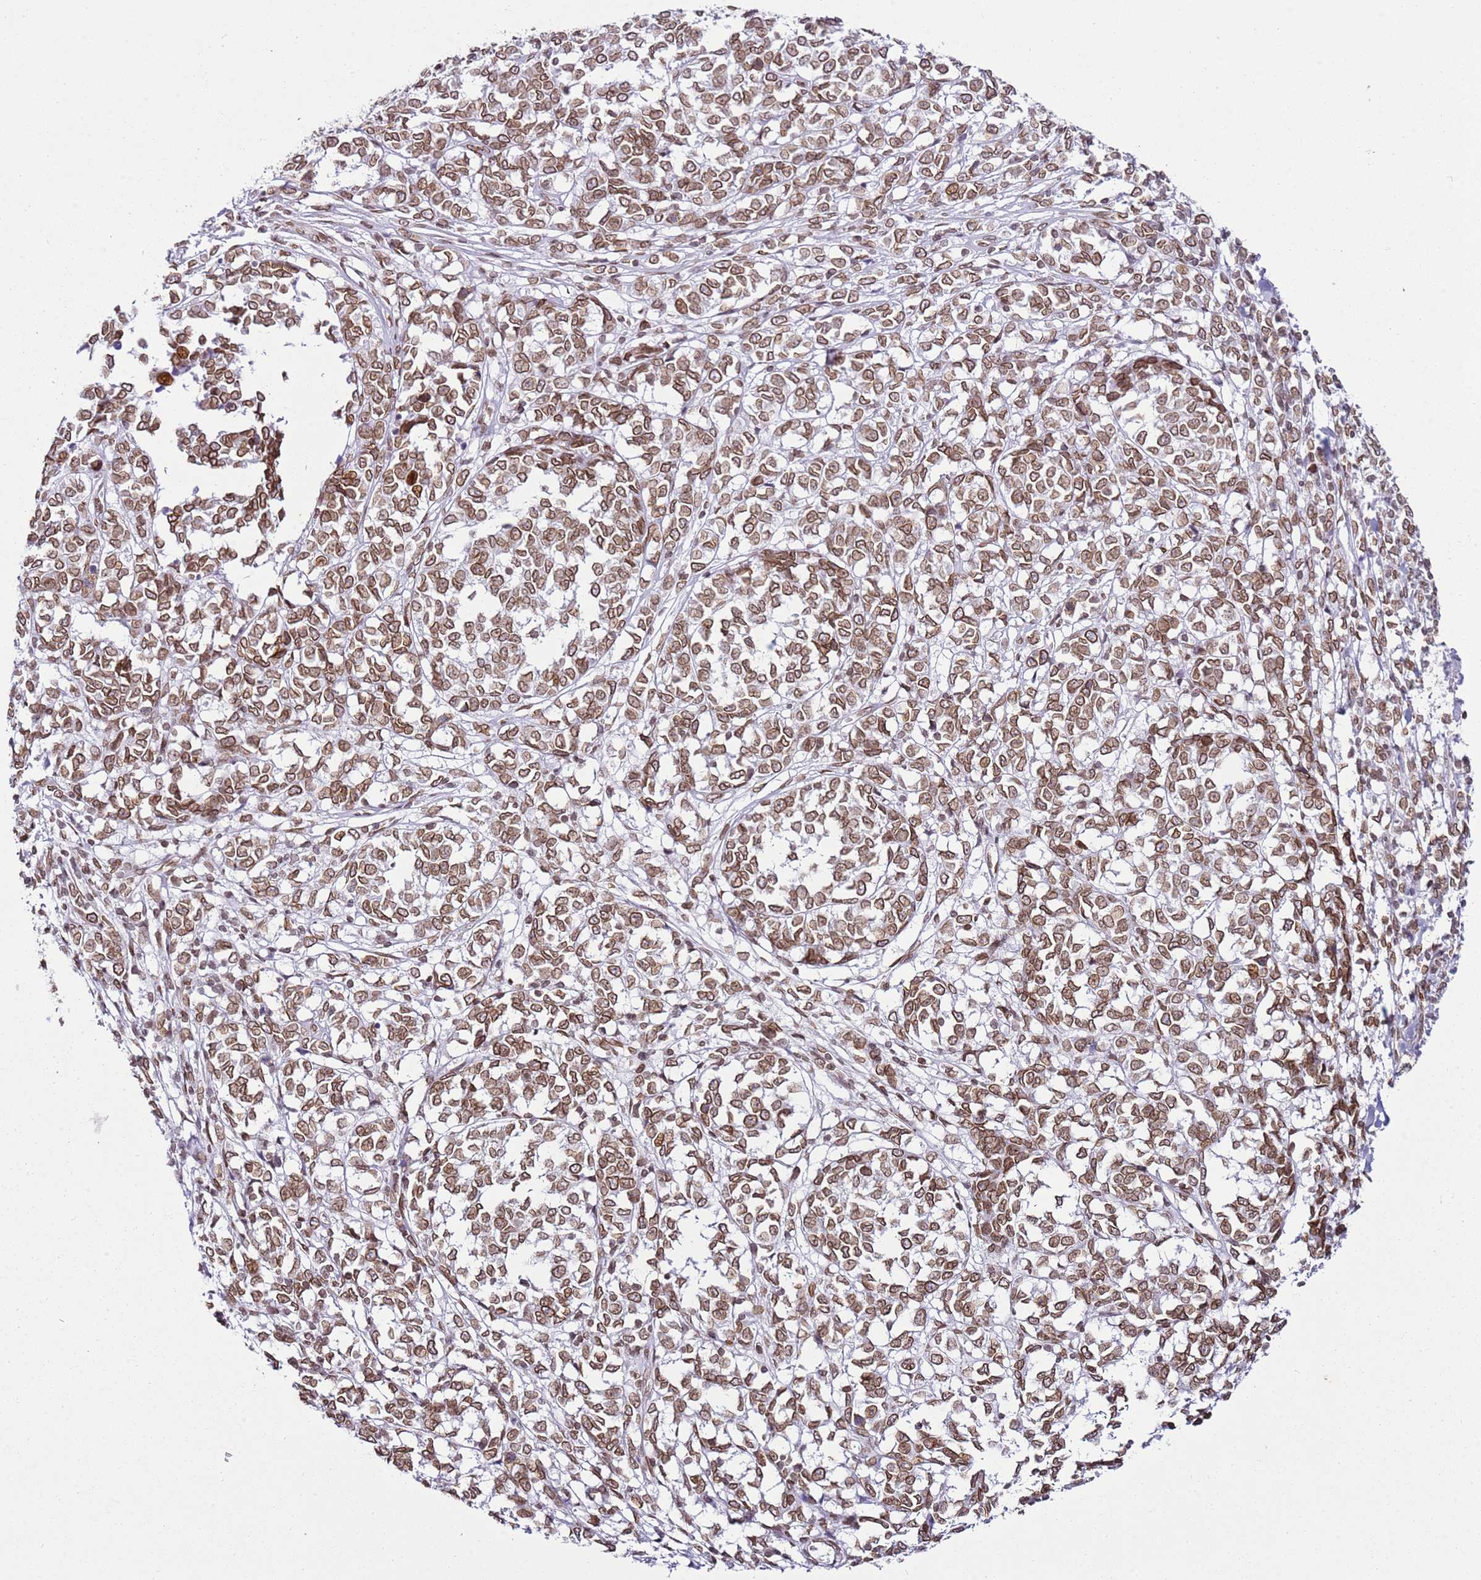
{"staining": {"intensity": "moderate", "quantity": ">75%", "location": "cytoplasmic/membranous,nuclear"}, "tissue": "melanoma", "cell_type": "Tumor cells", "image_type": "cancer", "snomed": [{"axis": "morphology", "description": "Malignant melanoma, NOS"}, {"axis": "topography", "description": "Skin"}], "caption": "Moderate cytoplasmic/membranous and nuclear positivity for a protein is appreciated in about >75% of tumor cells of melanoma using immunohistochemistry.", "gene": "POU6F1", "patient": {"sex": "female", "age": 72}}